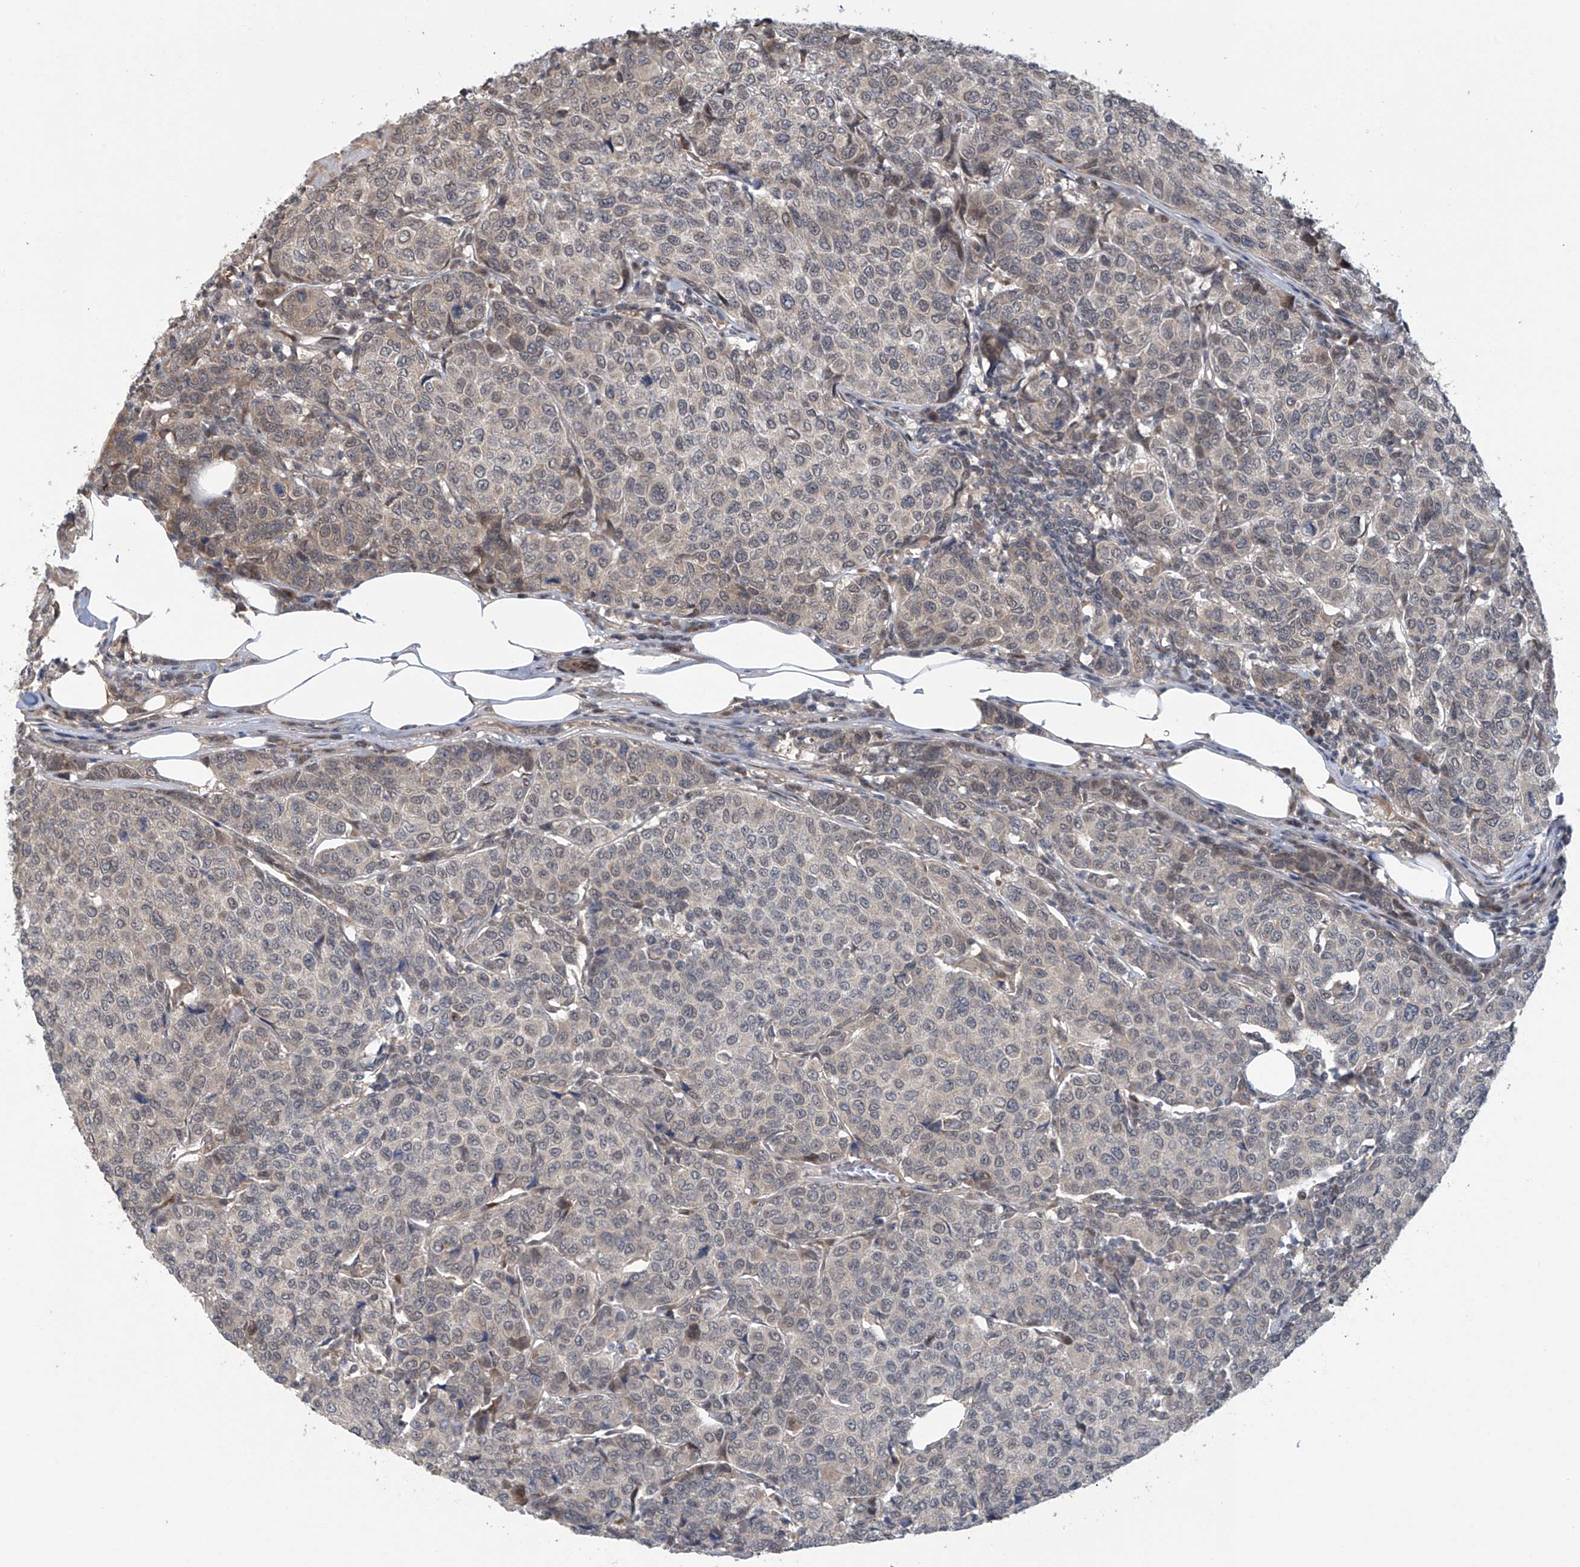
{"staining": {"intensity": "negative", "quantity": "none", "location": "none"}, "tissue": "breast cancer", "cell_type": "Tumor cells", "image_type": "cancer", "snomed": [{"axis": "morphology", "description": "Duct carcinoma"}, {"axis": "topography", "description": "Breast"}], "caption": "IHC histopathology image of breast cancer stained for a protein (brown), which demonstrates no expression in tumor cells.", "gene": "ABHD13", "patient": {"sex": "female", "age": 55}}